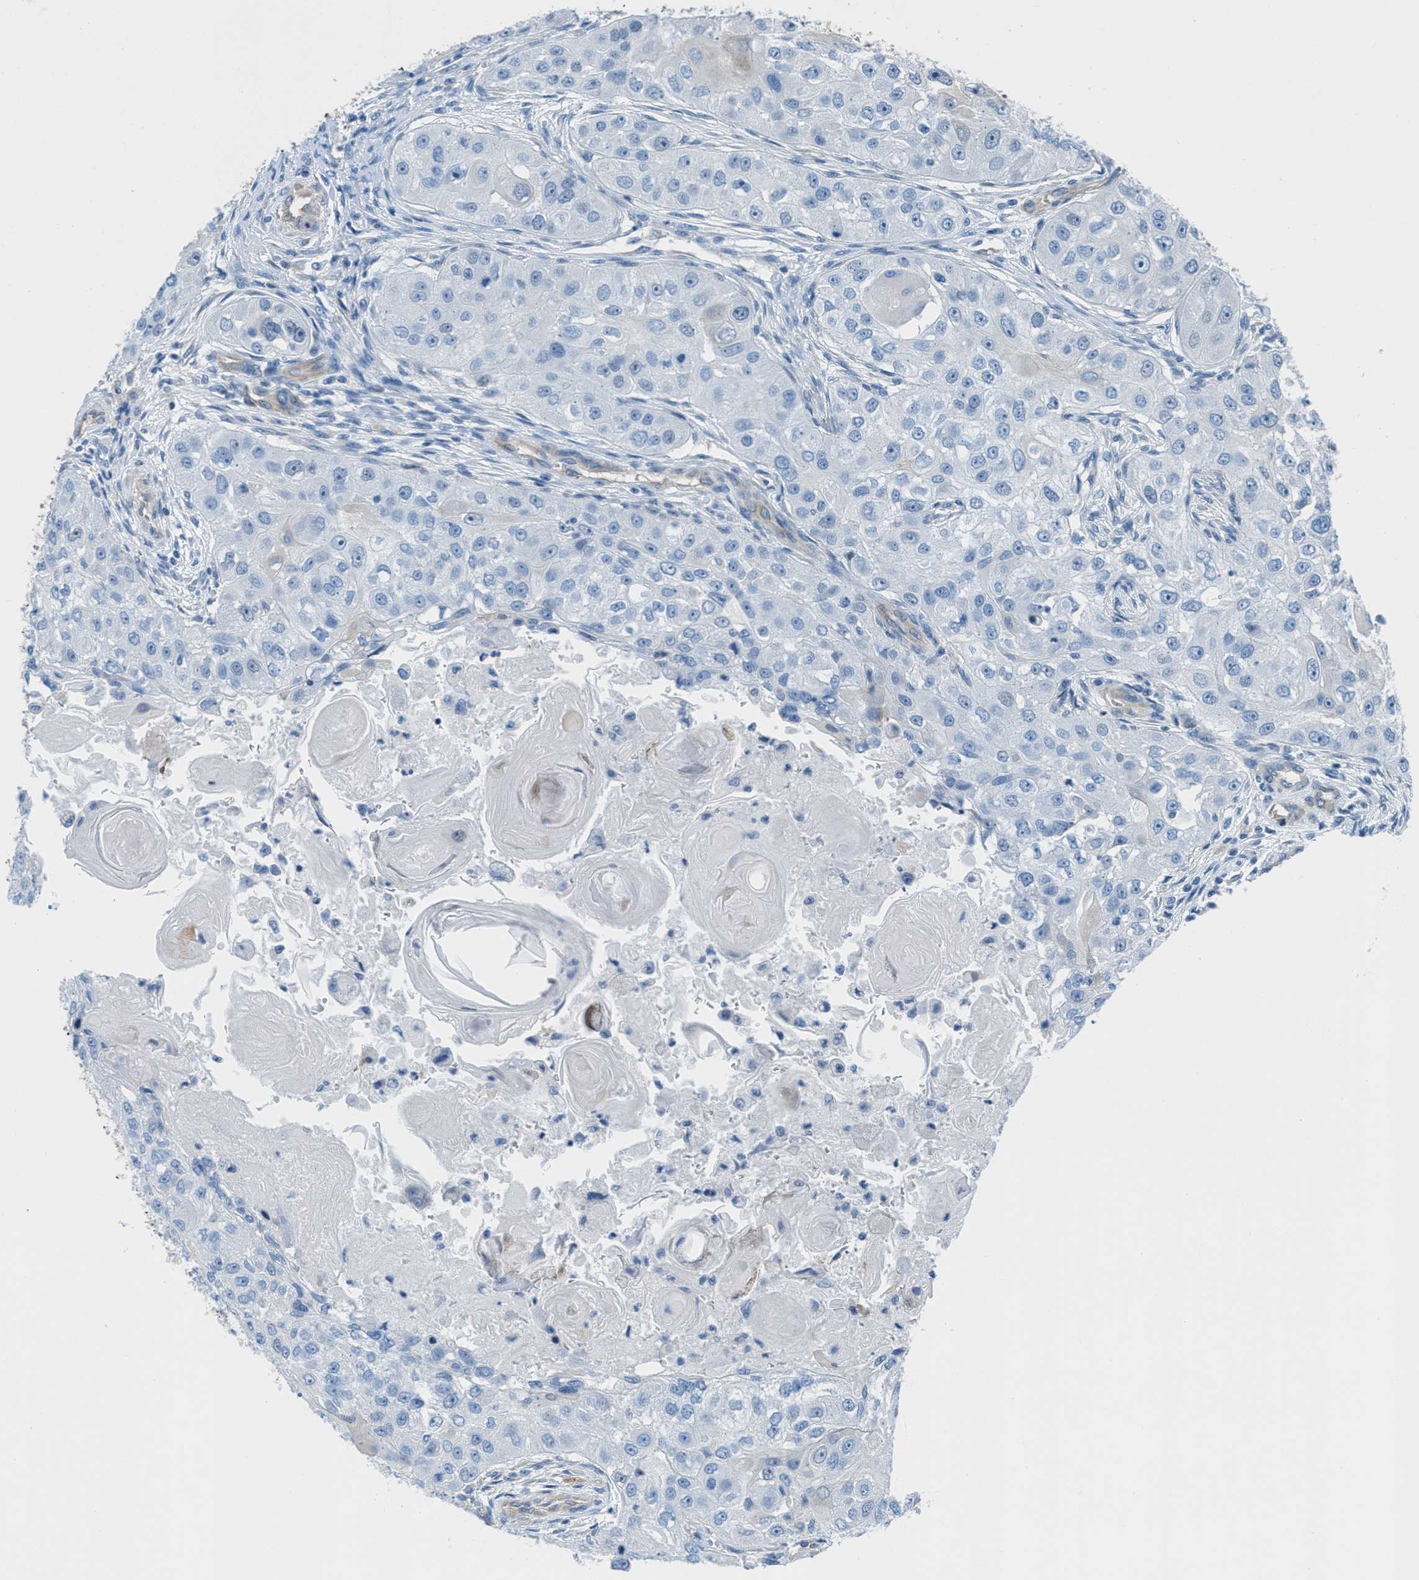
{"staining": {"intensity": "negative", "quantity": "none", "location": "none"}, "tissue": "head and neck cancer", "cell_type": "Tumor cells", "image_type": "cancer", "snomed": [{"axis": "morphology", "description": "Normal tissue, NOS"}, {"axis": "morphology", "description": "Squamous cell carcinoma, NOS"}, {"axis": "topography", "description": "Skeletal muscle"}, {"axis": "topography", "description": "Head-Neck"}], "caption": "Head and neck squamous cell carcinoma was stained to show a protein in brown. There is no significant staining in tumor cells.", "gene": "MAPRE2", "patient": {"sex": "male", "age": 51}}